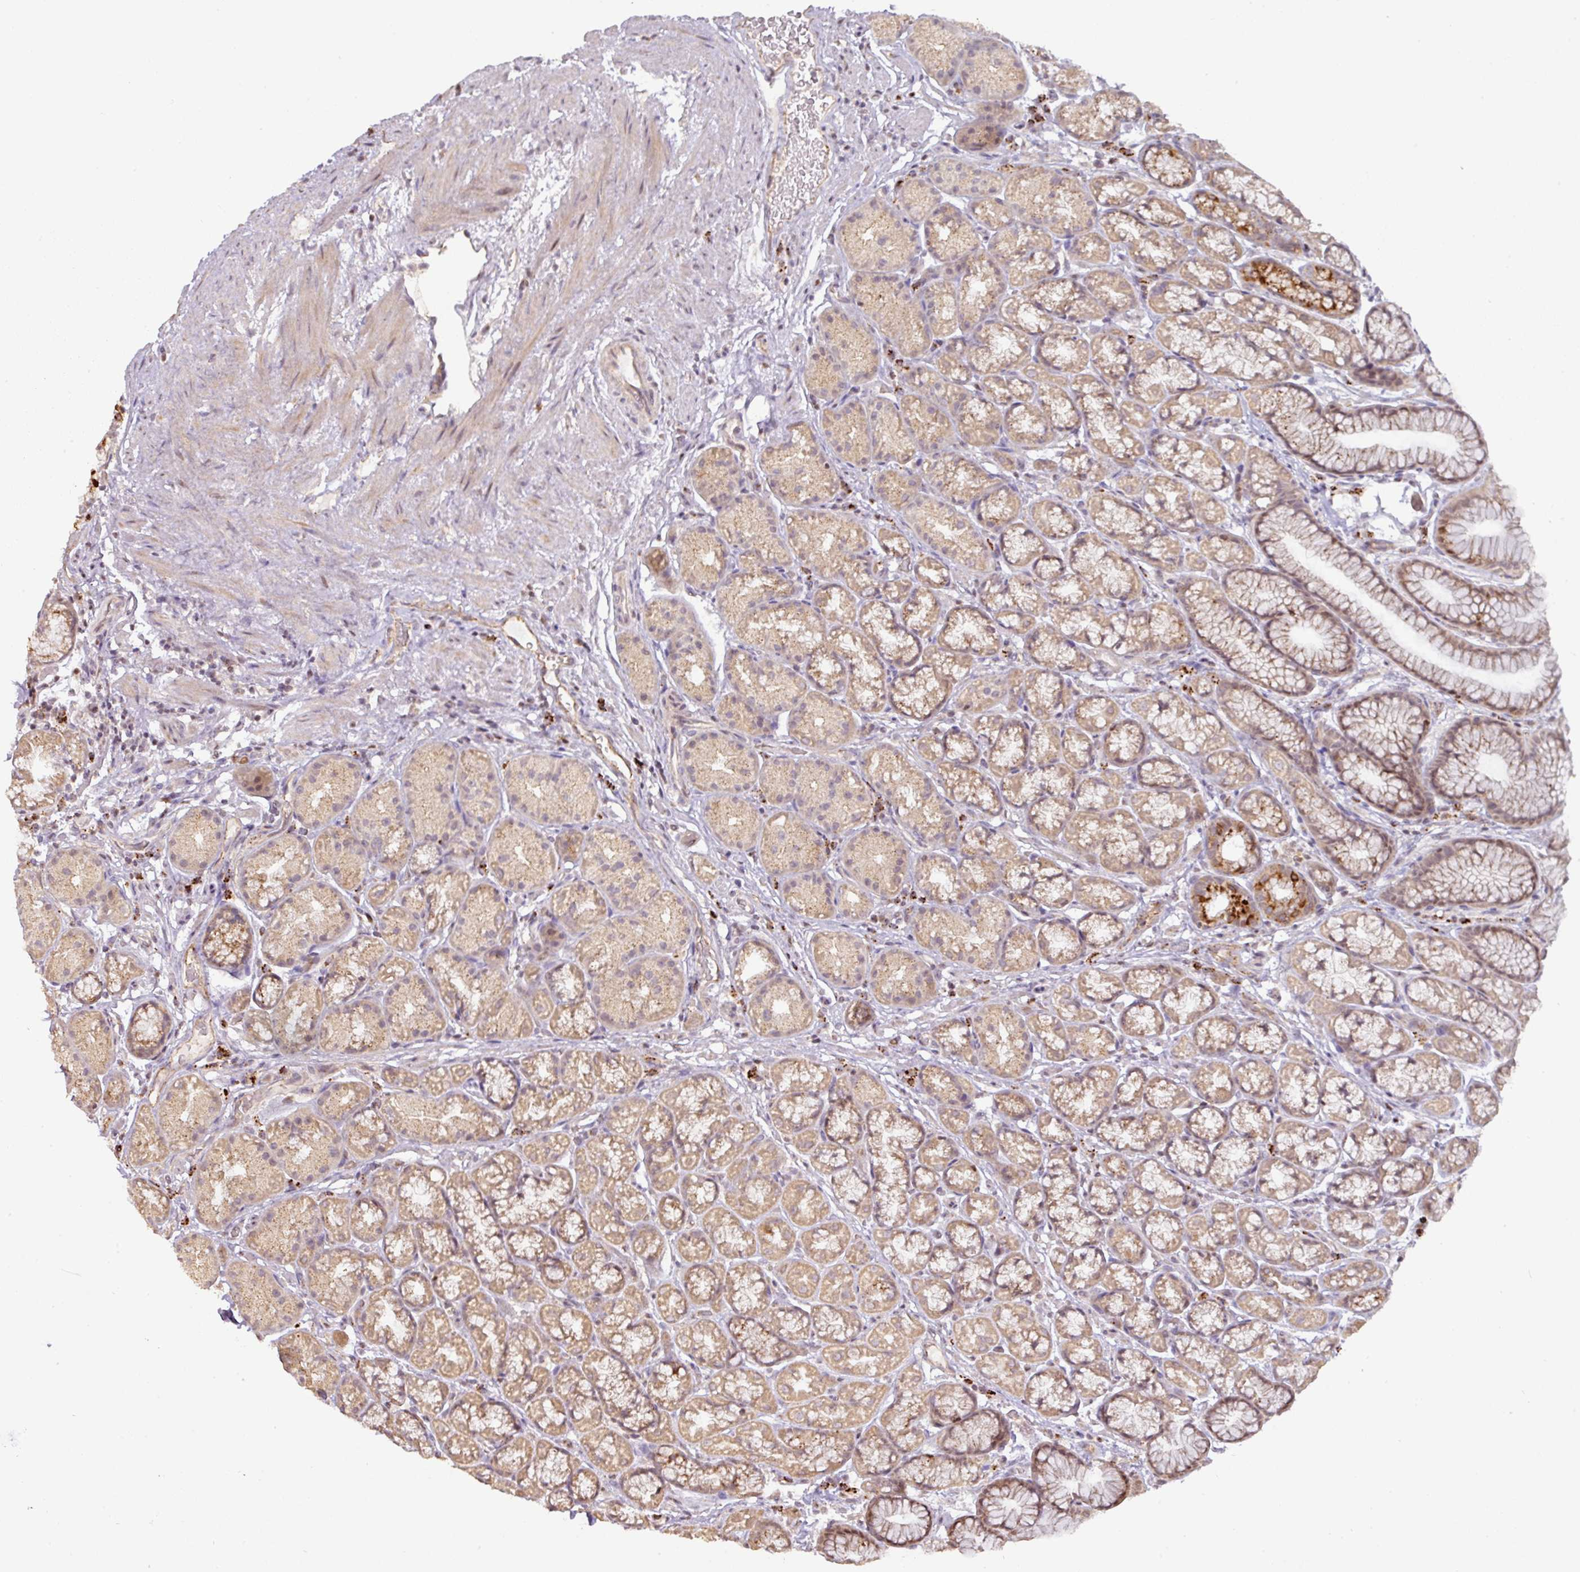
{"staining": {"intensity": "moderate", "quantity": "25%-75%", "location": "cytoplasmic/membranous"}, "tissue": "stomach", "cell_type": "Glandular cells", "image_type": "normal", "snomed": [{"axis": "morphology", "description": "Normal tissue, NOS"}, {"axis": "topography", "description": "Stomach, lower"}], "caption": "Moderate cytoplasmic/membranous expression is seen in about 25%-75% of glandular cells in unremarkable stomach.", "gene": "CXCR5", "patient": {"sex": "male", "age": 67}}